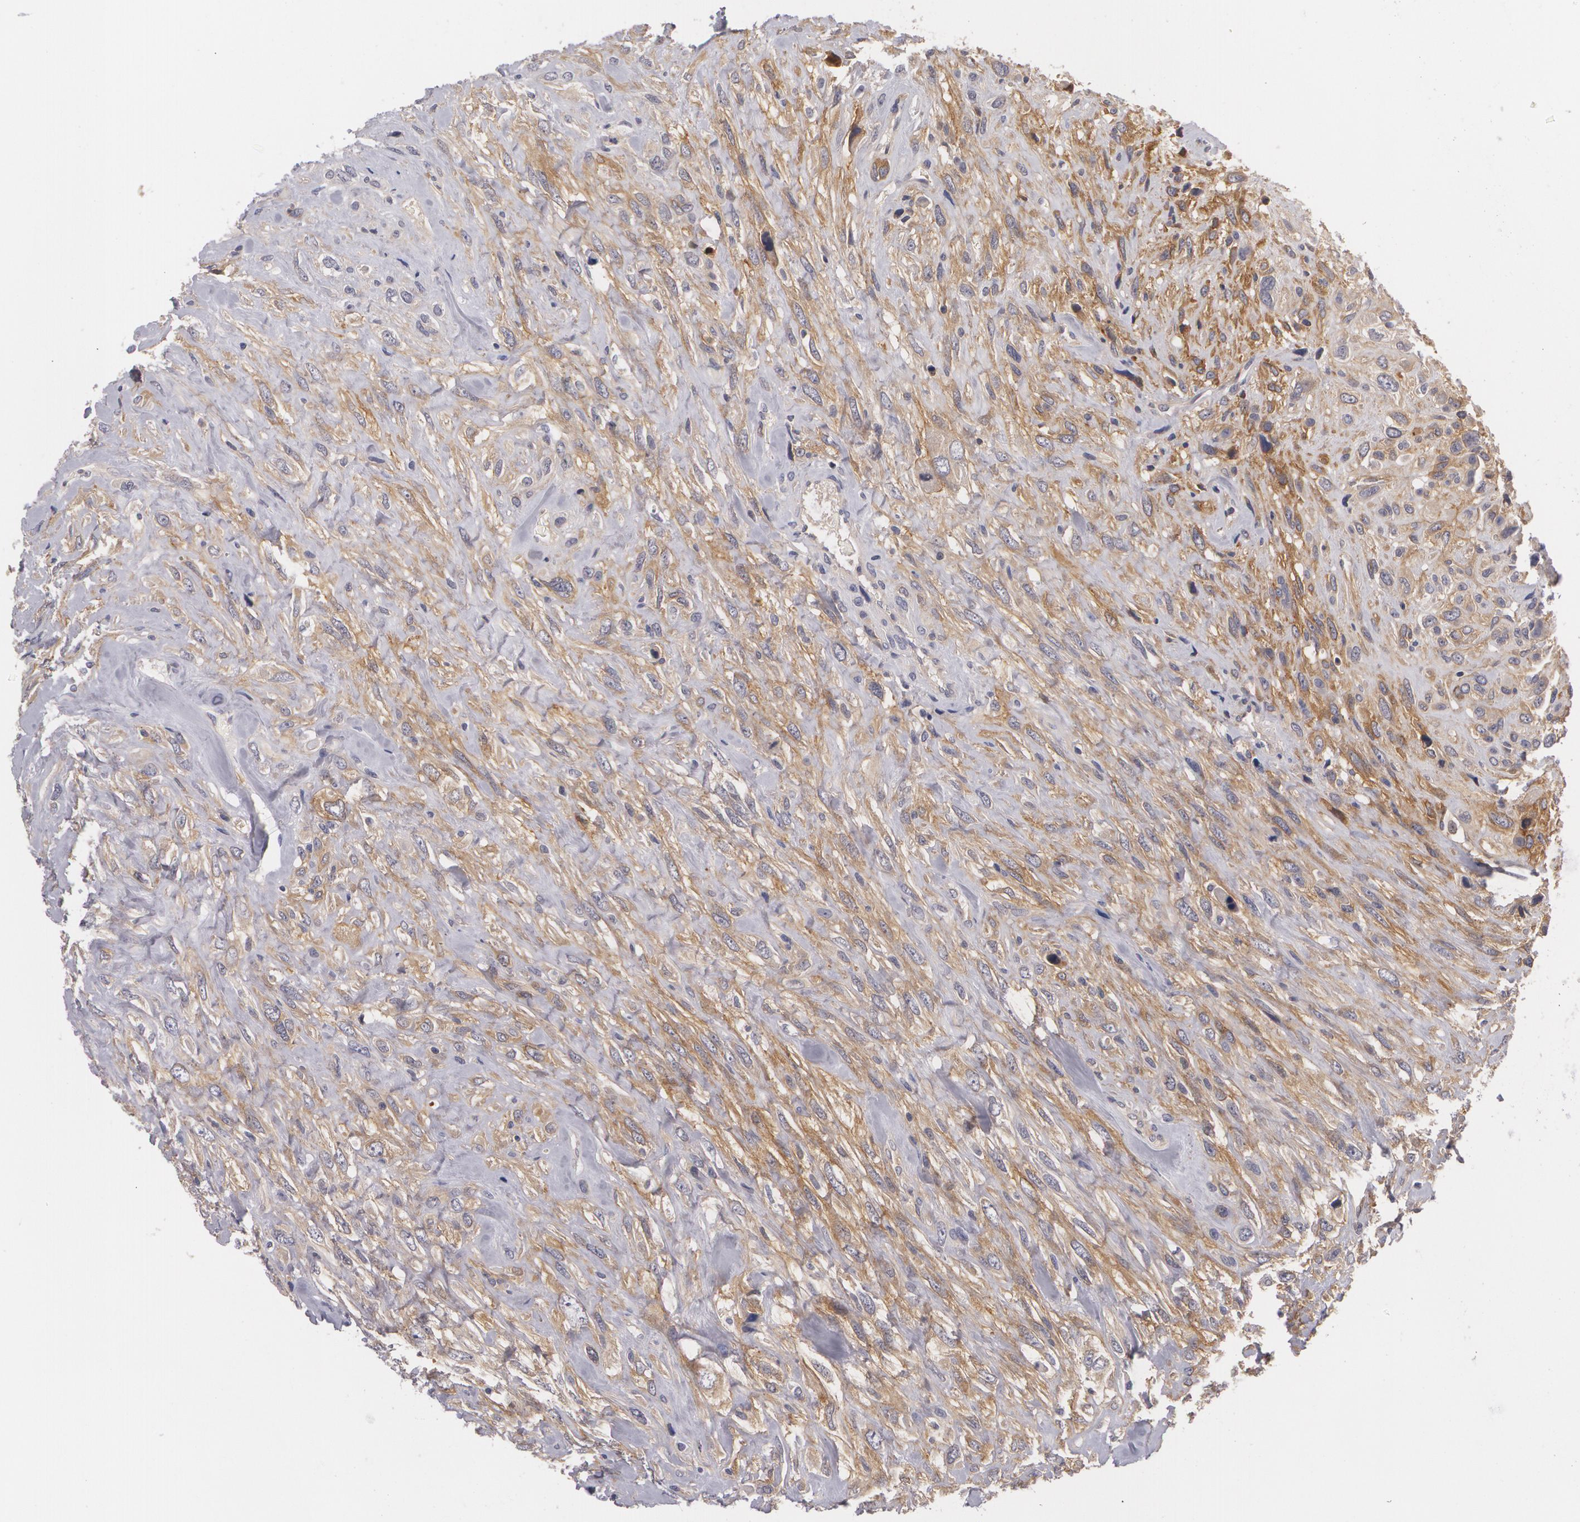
{"staining": {"intensity": "weak", "quantity": ">75%", "location": "cytoplasmic/membranous"}, "tissue": "breast cancer", "cell_type": "Tumor cells", "image_type": "cancer", "snomed": [{"axis": "morphology", "description": "Neoplasm, malignant, NOS"}, {"axis": "topography", "description": "Breast"}], "caption": "A micrograph of breast malignant neoplasm stained for a protein shows weak cytoplasmic/membranous brown staining in tumor cells. (Stains: DAB in brown, nuclei in blue, Microscopy: brightfield microscopy at high magnification).", "gene": "CASK", "patient": {"sex": "female", "age": 50}}